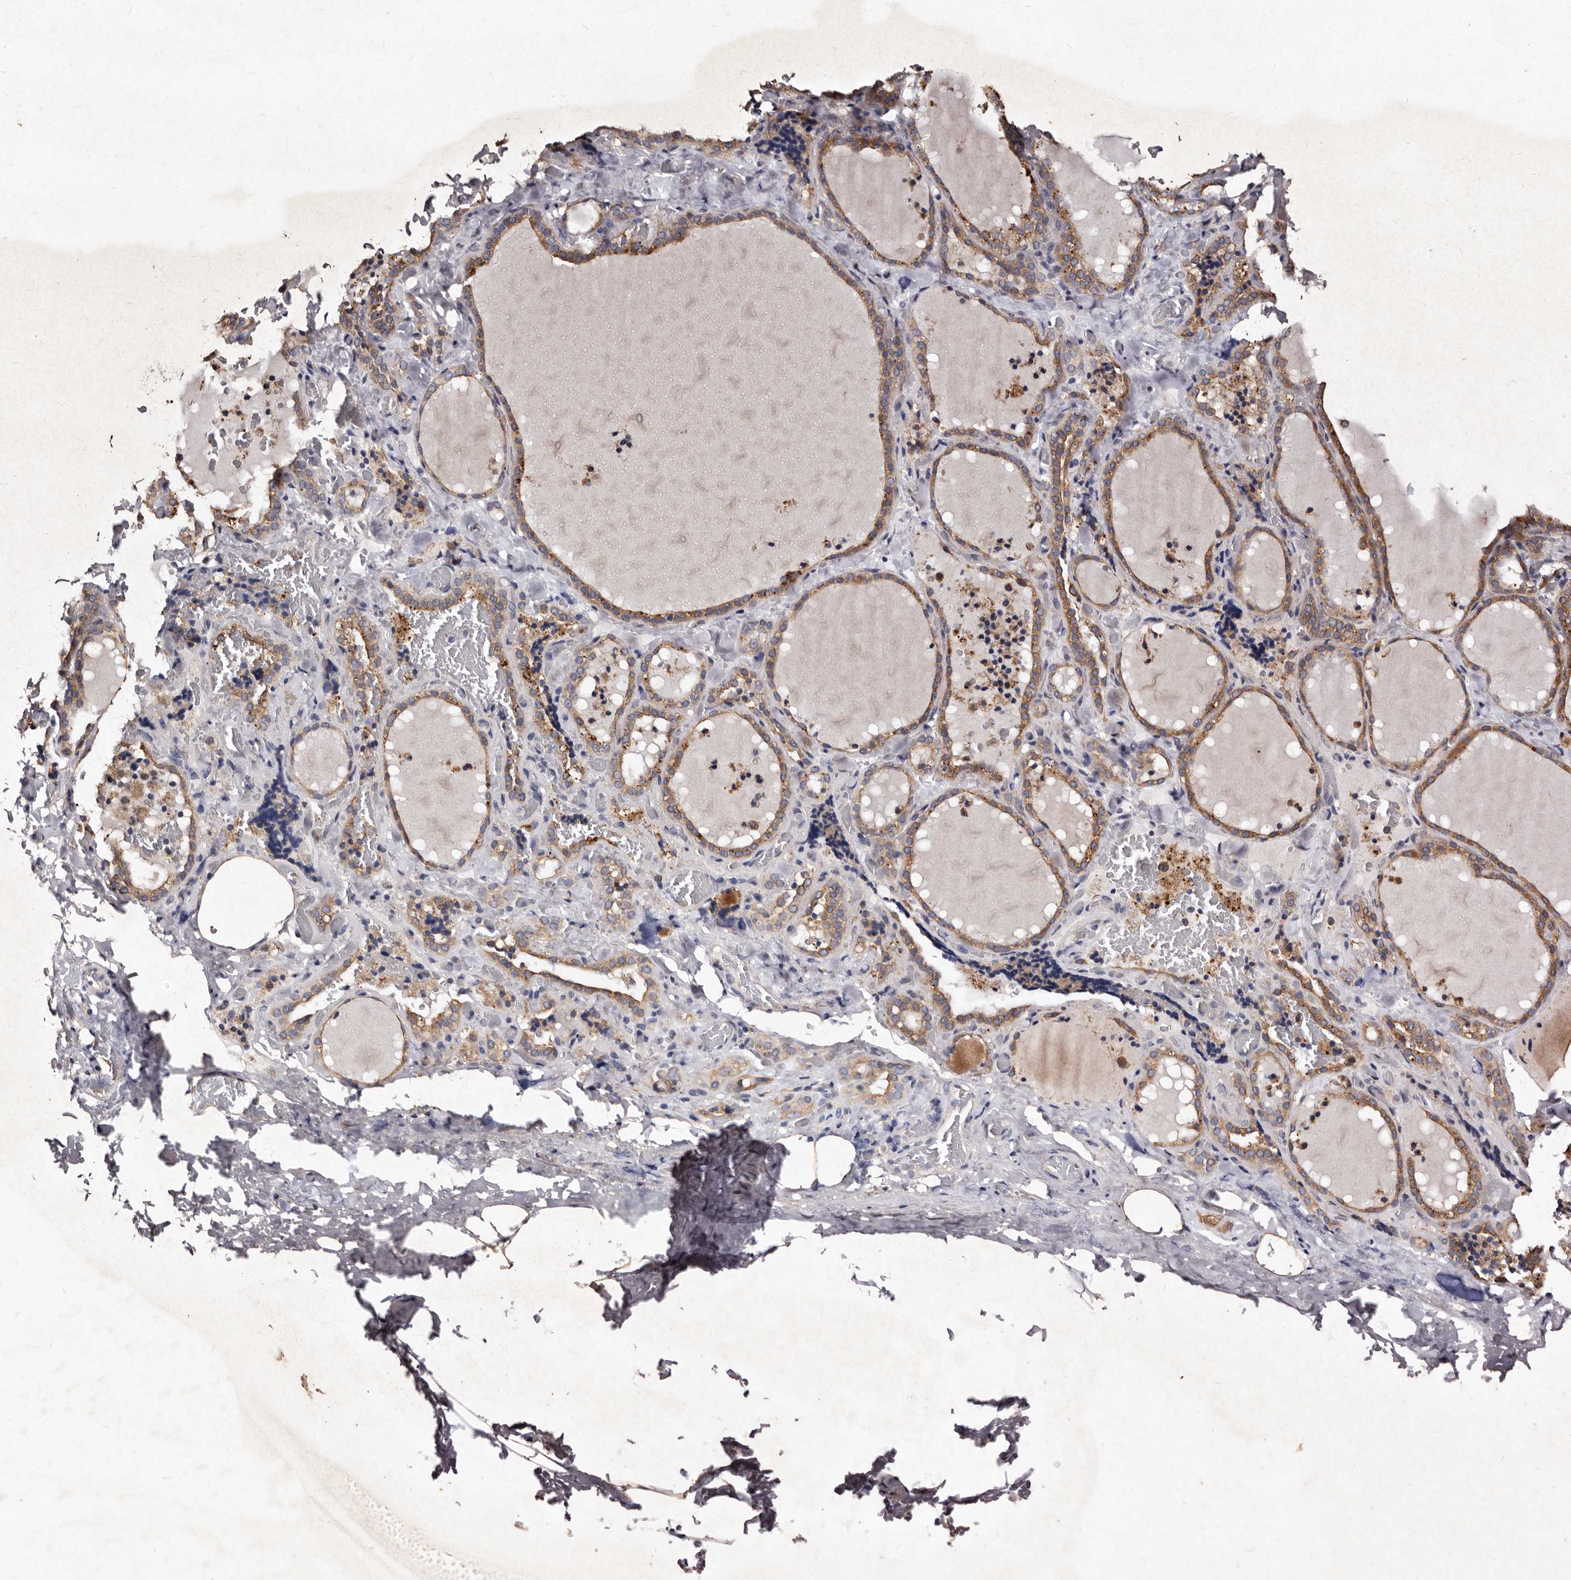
{"staining": {"intensity": "moderate", "quantity": ">75%", "location": "cytoplasmic/membranous"}, "tissue": "thyroid gland", "cell_type": "Glandular cells", "image_type": "normal", "snomed": [{"axis": "morphology", "description": "Normal tissue, NOS"}, {"axis": "topography", "description": "Thyroid gland"}], "caption": "Normal thyroid gland was stained to show a protein in brown. There is medium levels of moderate cytoplasmic/membranous staining in approximately >75% of glandular cells. (IHC, brightfield microscopy, high magnification).", "gene": "TFB1M", "patient": {"sex": "female", "age": 22}}